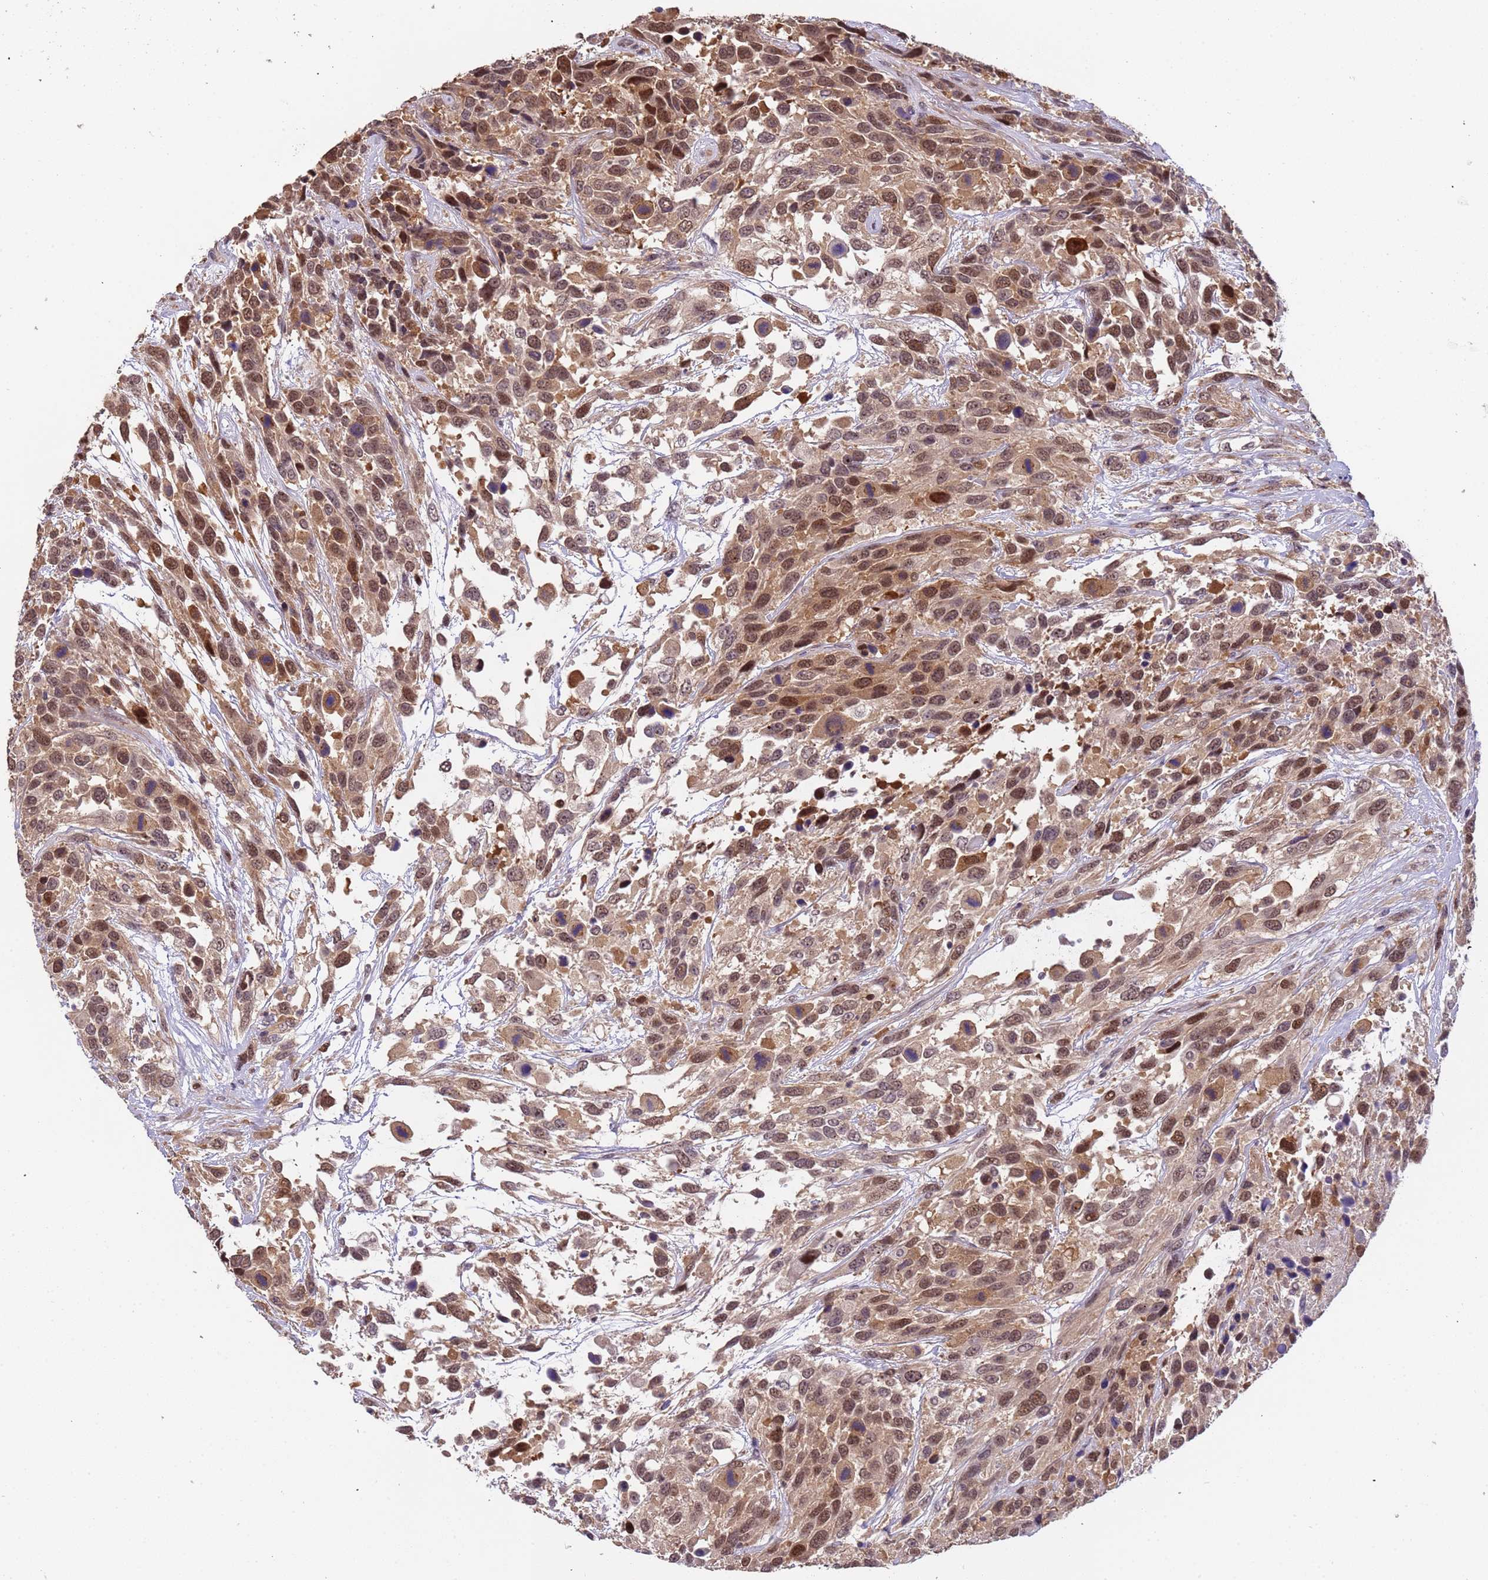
{"staining": {"intensity": "moderate", "quantity": ">75%", "location": "cytoplasmic/membranous,nuclear"}, "tissue": "urothelial cancer", "cell_type": "Tumor cells", "image_type": "cancer", "snomed": [{"axis": "morphology", "description": "Urothelial carcinoma, High grade"}, {"axis": "topography", "description": "Urinary bladder"}], "caption": "The image displays staining of high-grade urothelial carcinoma, revealing moderate cytoplasmic/membranous and nuclear protein expression (brown color) within tumor cells.", "gene": "ZBTB5", "patient": {"sex": "female", "age": 70}}